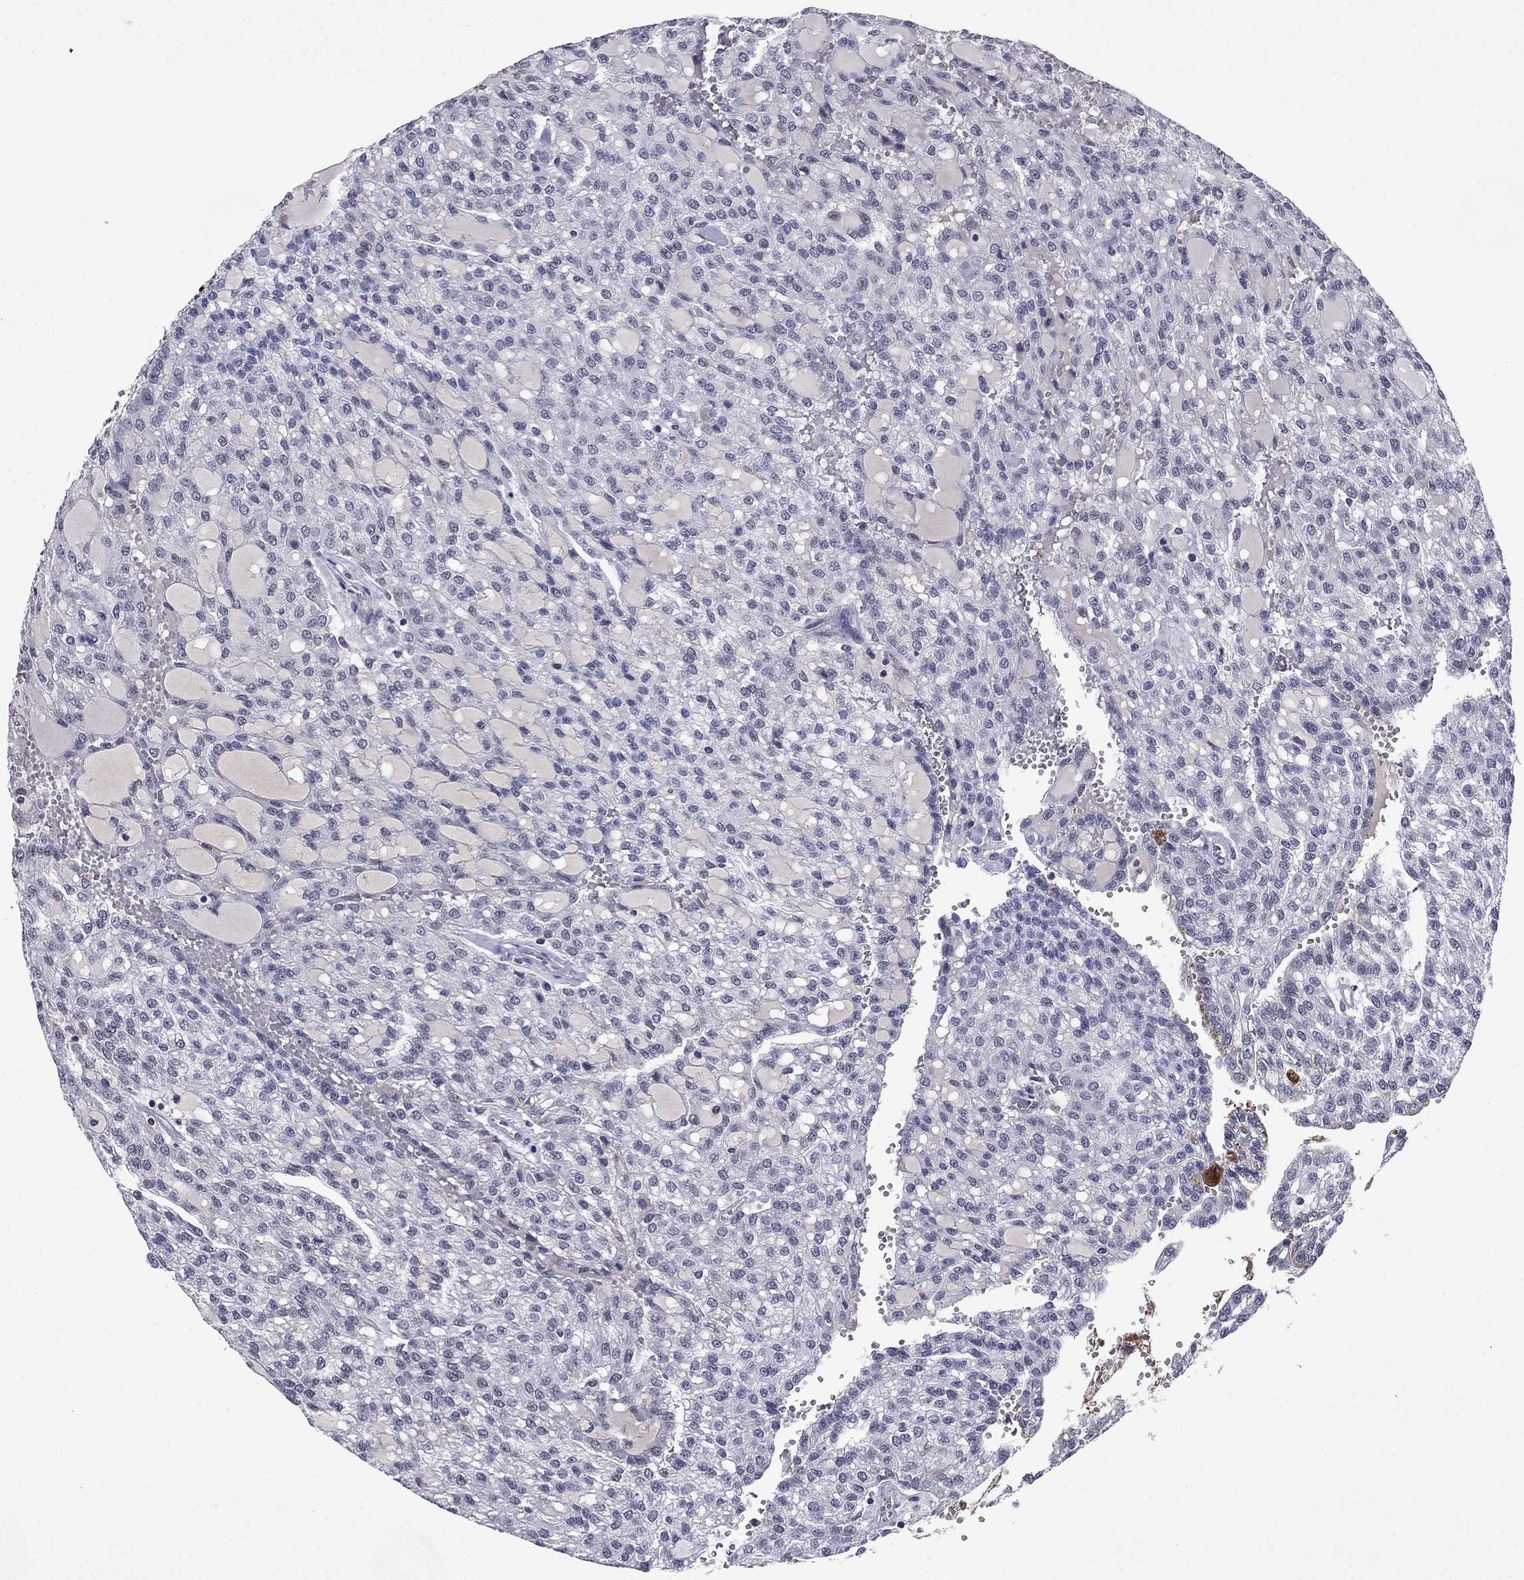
{"staining": {"intensity": "negative", "quantity": "none", "location": "none"}, "tissue": "renal cancer", "cell_type": "Tumor cells", "image_type": "cancer", "snomed": [{"axis": "morphology", "description": "Adenocarcinoma, NOS"}, {"axis": "topography", "description": "Kidney"}], "caption": "The immunohistochemistry image has no significant expression in tumor cells of renal cancer tissue.", "gene": "ECM1", "patient": {"sex": "male", "age": 63}}